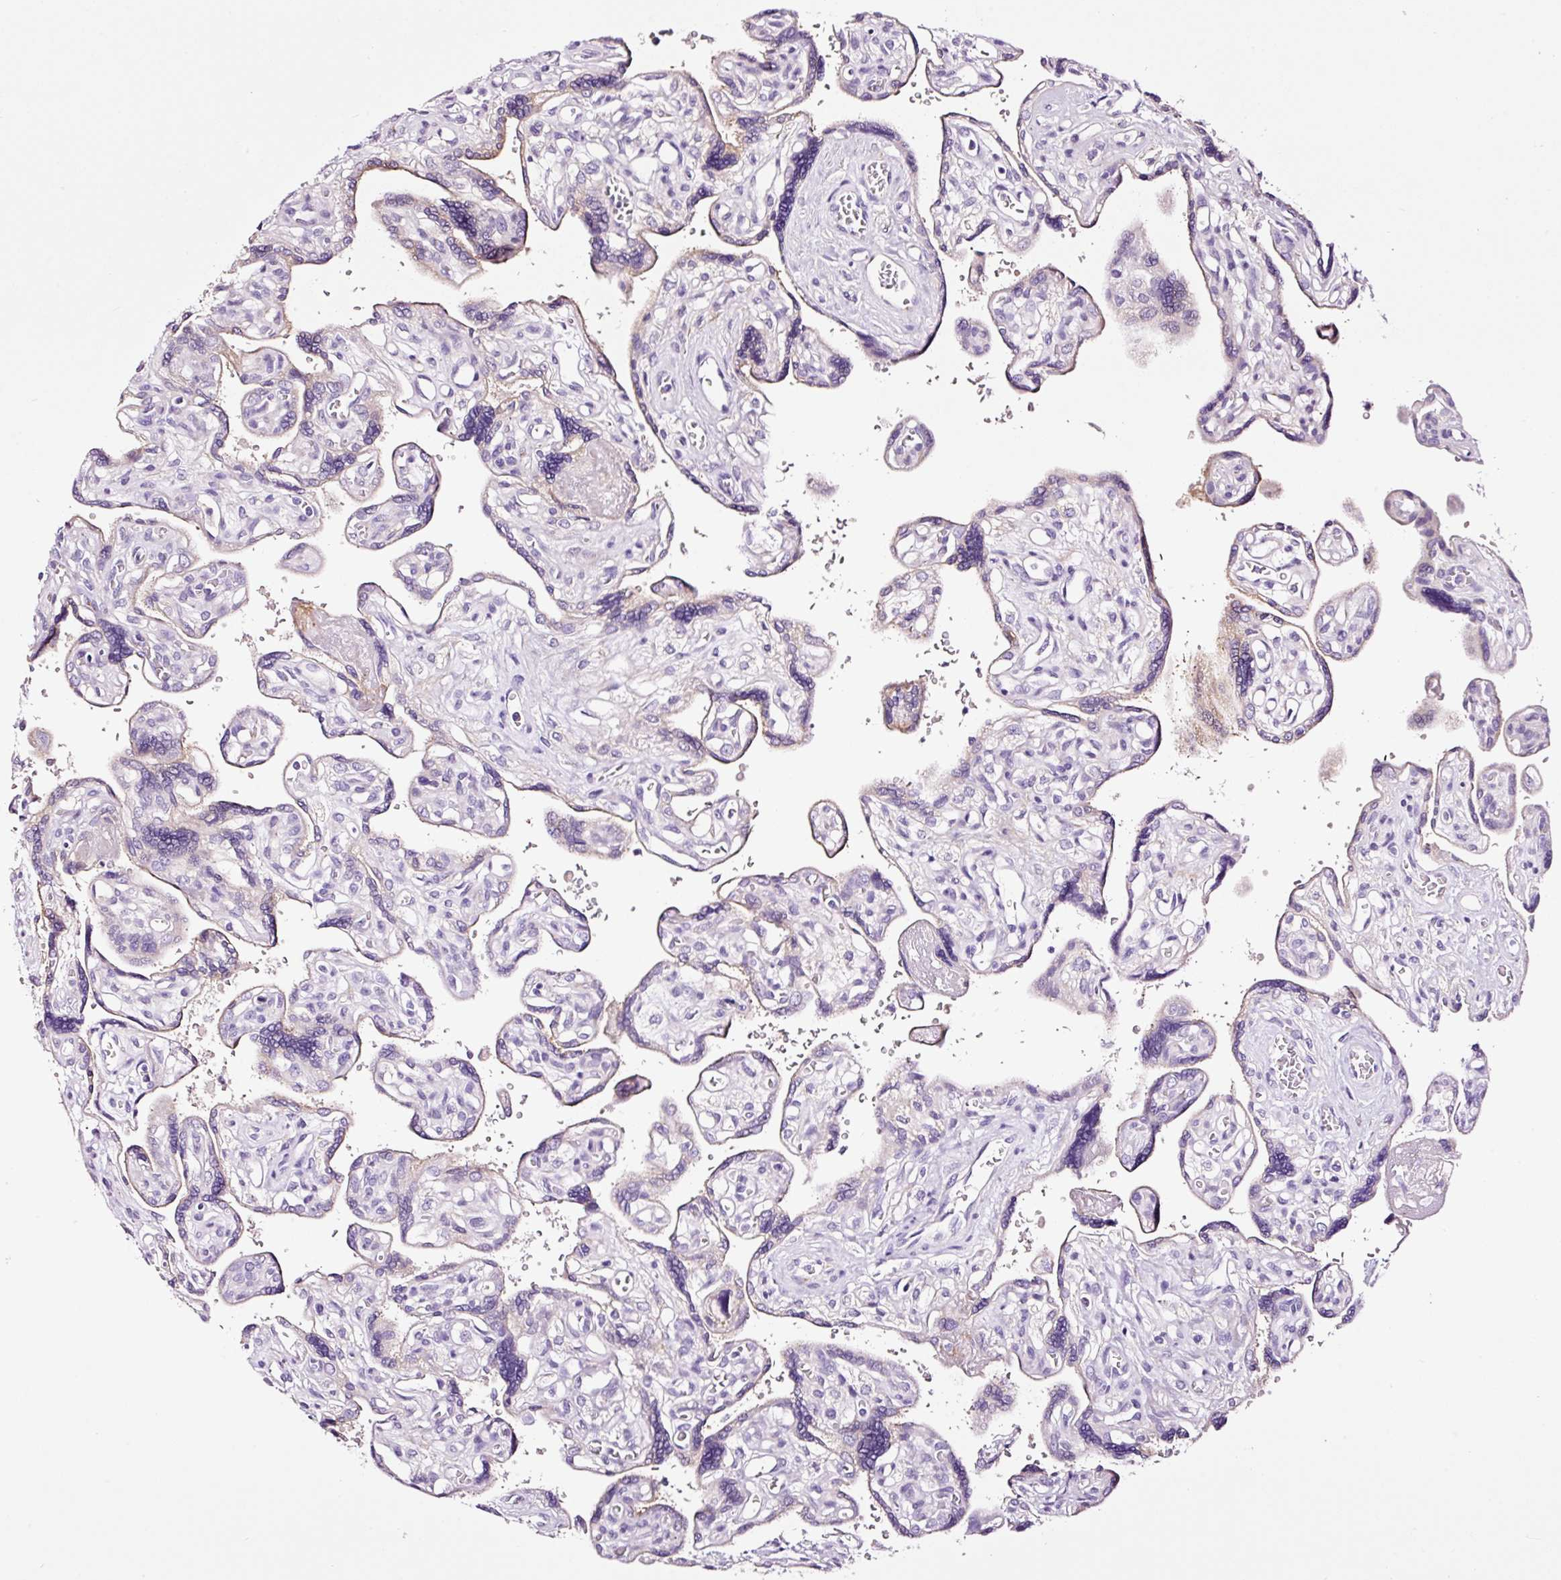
{"staining": {"intensity": "weak", "quantity": "<25%", "location": "cytoplasmic/membranous"}, "tissue": "placenta", "cell_type": "Trophoblastic cells", "image_type": "normal", "snomed": [{"axis": "morphology", "description": "Normal tissue, NOS"}, {"axis": "topography", "description": "Placenta"}], "caption": "Image shows no significant protein positivity in trophoblastic cells of benign placenta.", "gene": "PAM", "patient": {"sex": "female", "age": 39}}